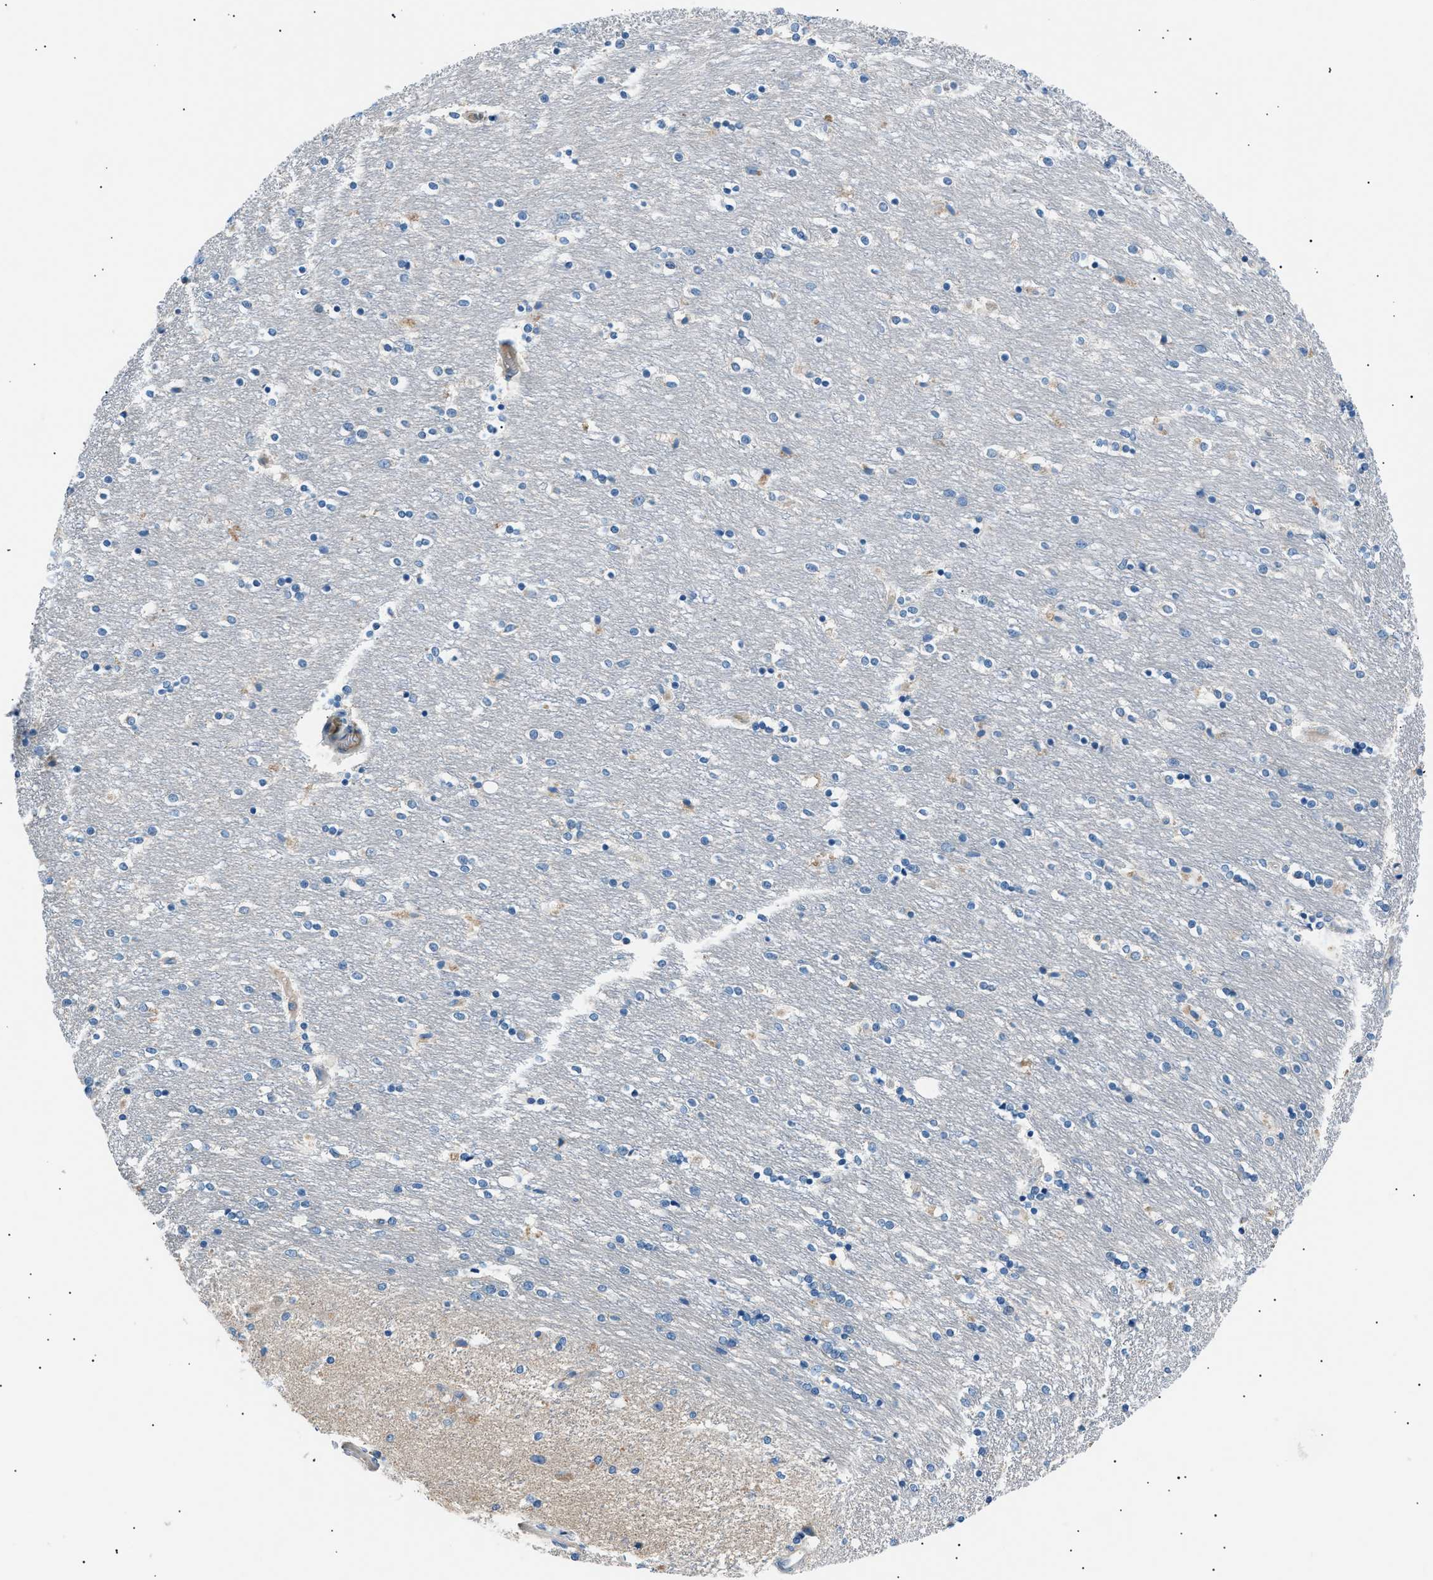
{"staining": {"intensity": "negative", "quantity": "none", "location": "none"}, "tissue": "caudate", "cell_type": "Glial cells", "image_type": "normal", "snomed": [{"axis": "morphology", "description": "Normal tissue, NOS"}, {"axis": "topography", "description": "Lateral ventricle wall"}], "caption": "Immunohistochemistry photomicrograph of normal human caudate stained for a protein (brown), which demonstrates no positivity in glial cells.", "gene": "LRRC37B", "patient": {"sex": "female", "age": 54}}